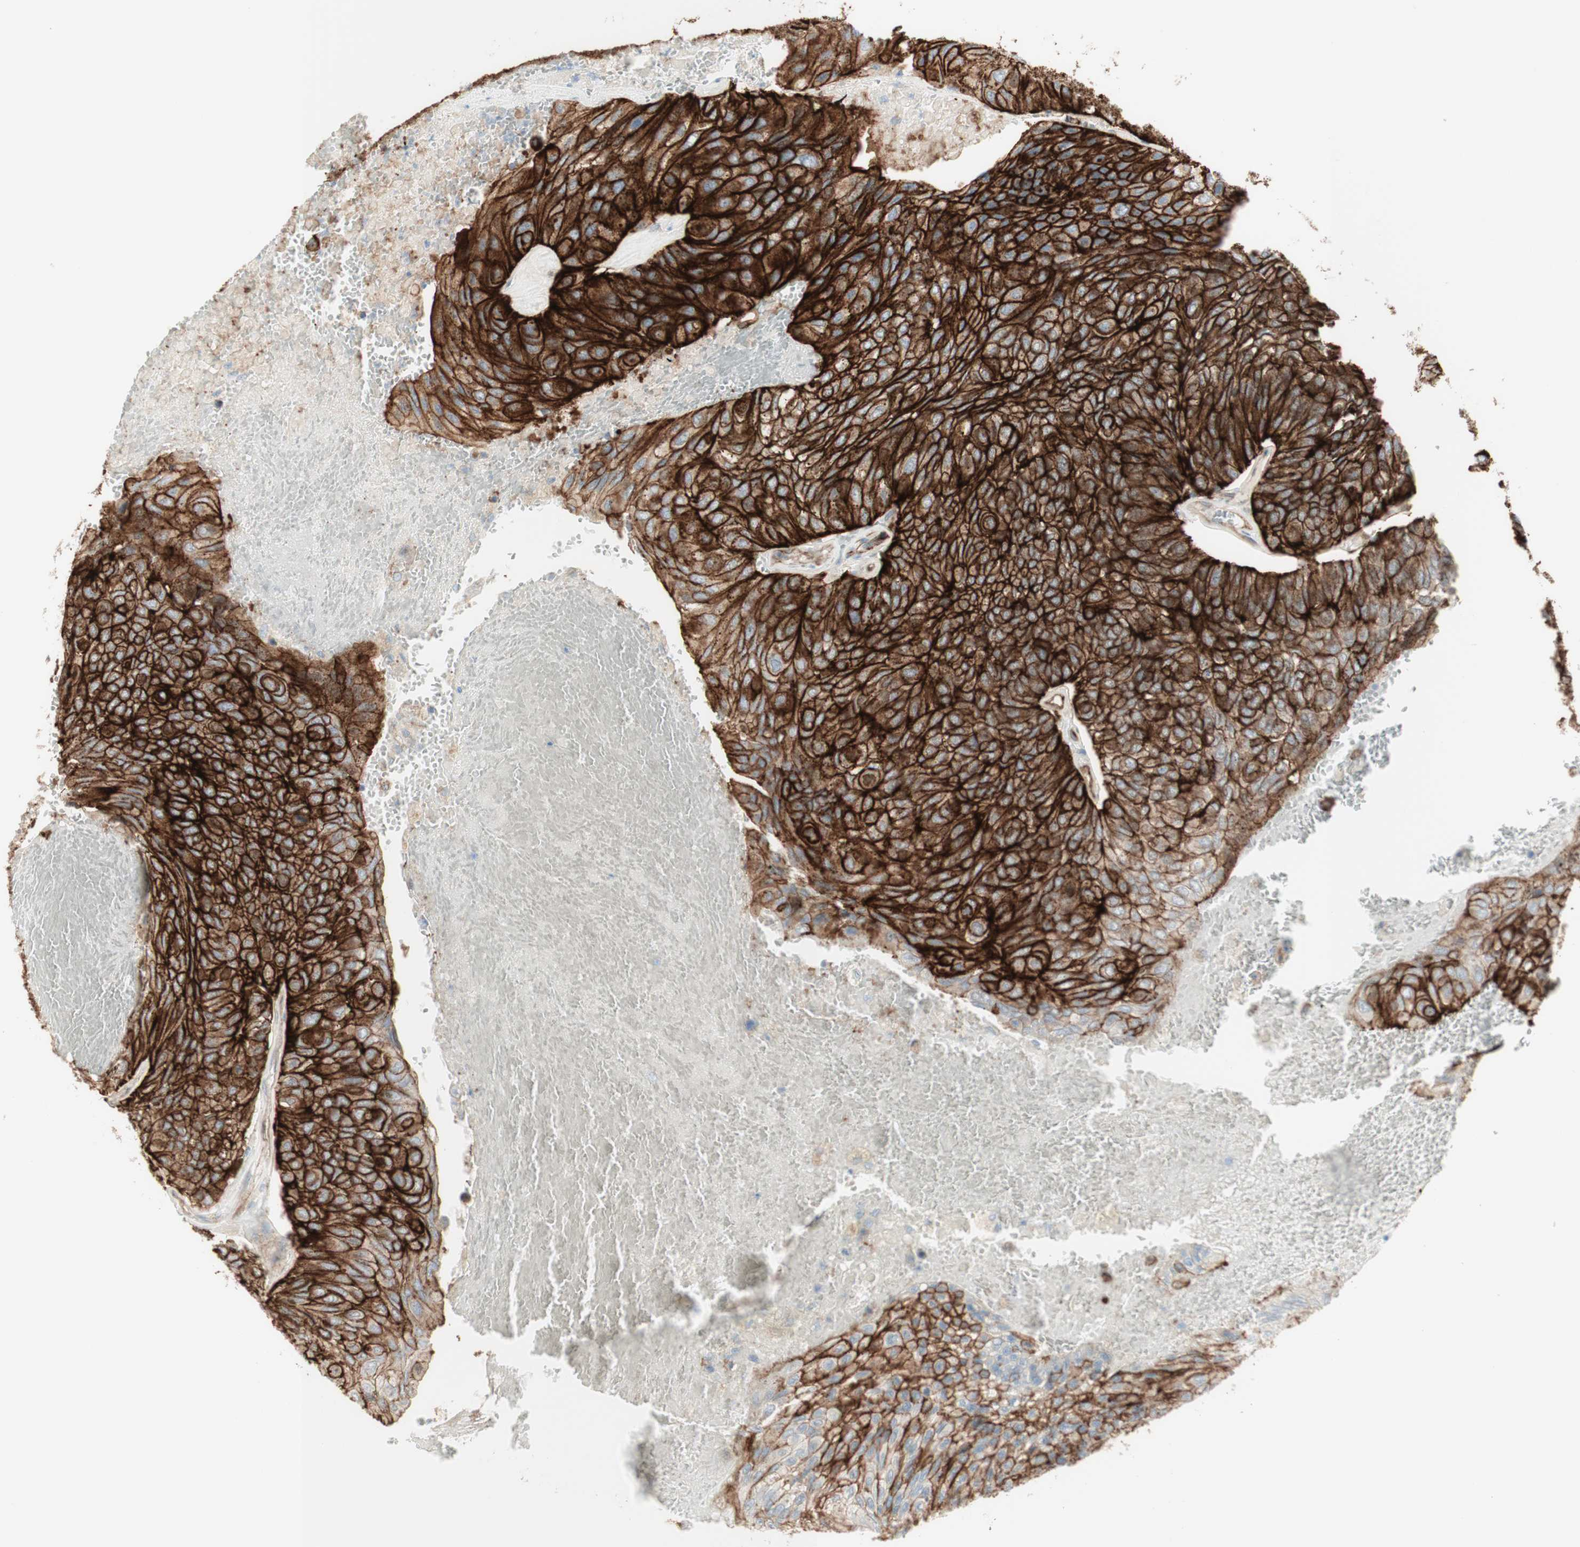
{"staining": {"intensity": "strong", "quantity": ">75%", "location": "cytoplasmic/membranous"}, "tissue": "urothelial cancer", "cell_type": "Tumor cells", "image_type": "cancer", "snomed": [{"axis": "morphology", "description": "Urothelial carcinoma, High grade"}, {"axis": "topography", "description": "Urinary bladder"}], "caption": "Immunohistochemistry histopathology image of neoplastic tissue: human urothelial cancer stained using IHC reveals high levels of strong protein expression localized specifically in the cytoplasmic/membranous of tumor cells, appearing as a cytoplasmic/membranous brown color.", "gene": "MYO6", "patient": {"sex": "male", "age": 66}}